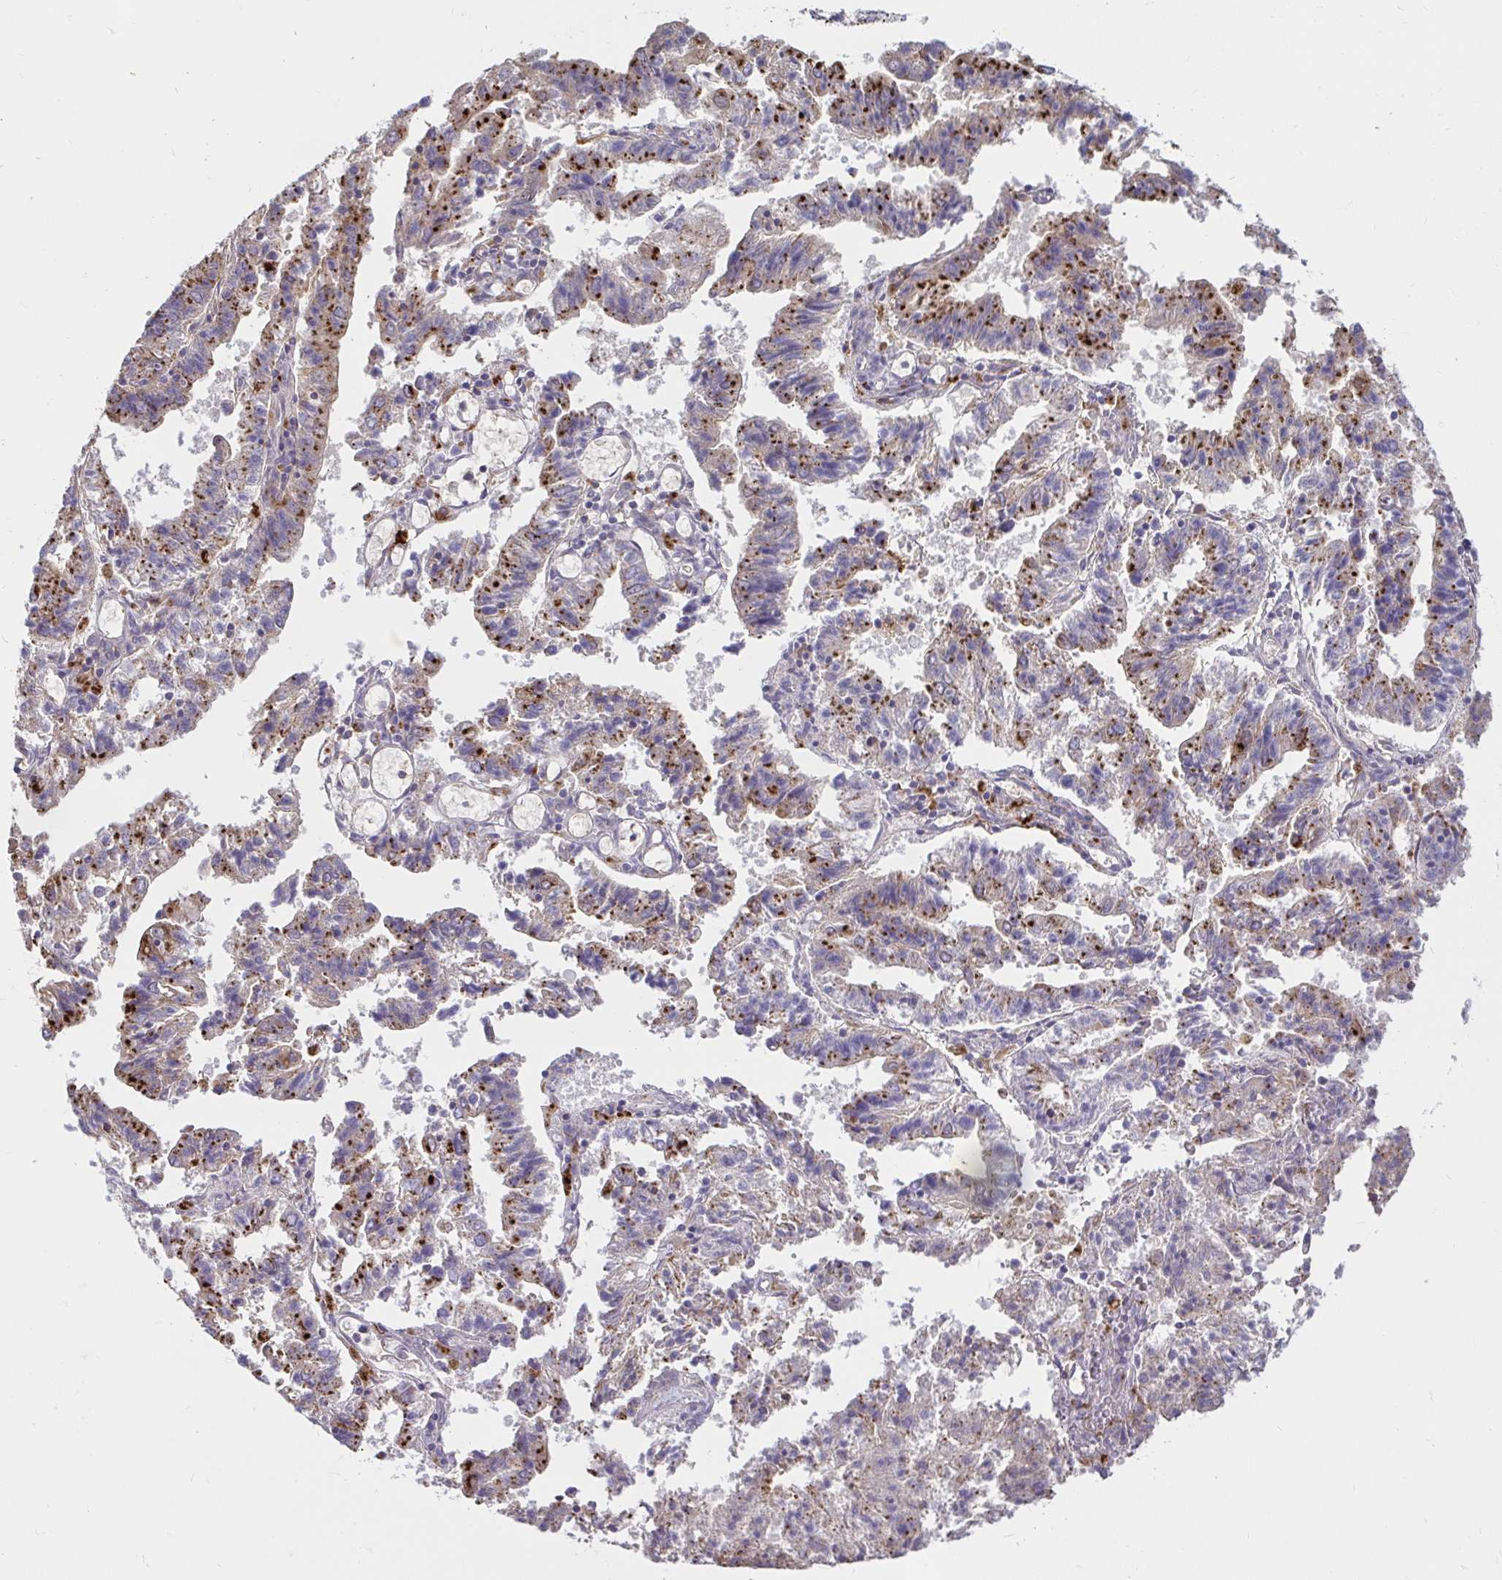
{"staining": {"intensity": "strong", "quantity": "25%-75%", "location": "cytoplasmic/membranous"}, "tissue": "endometrial cancer", "cell_type": "Tumor cells", "image_type": "cancer", "snomed": [{"axis": "morphology", "description": "Adenocarcinoma, NOS"}, {"axis": "topography", "description": "Endometrium"}], "caption": "Immunohistochemistry (IHC) histopathology image of endometrial adenocarcinoma stained for a protein (brown), which reveals high levels of strong cytoplasmic/membranous positivity in approximately 25%-75% of tumor cells.", "gene": "FUCA1", "patient": {"sex": "female", "age": 82}}